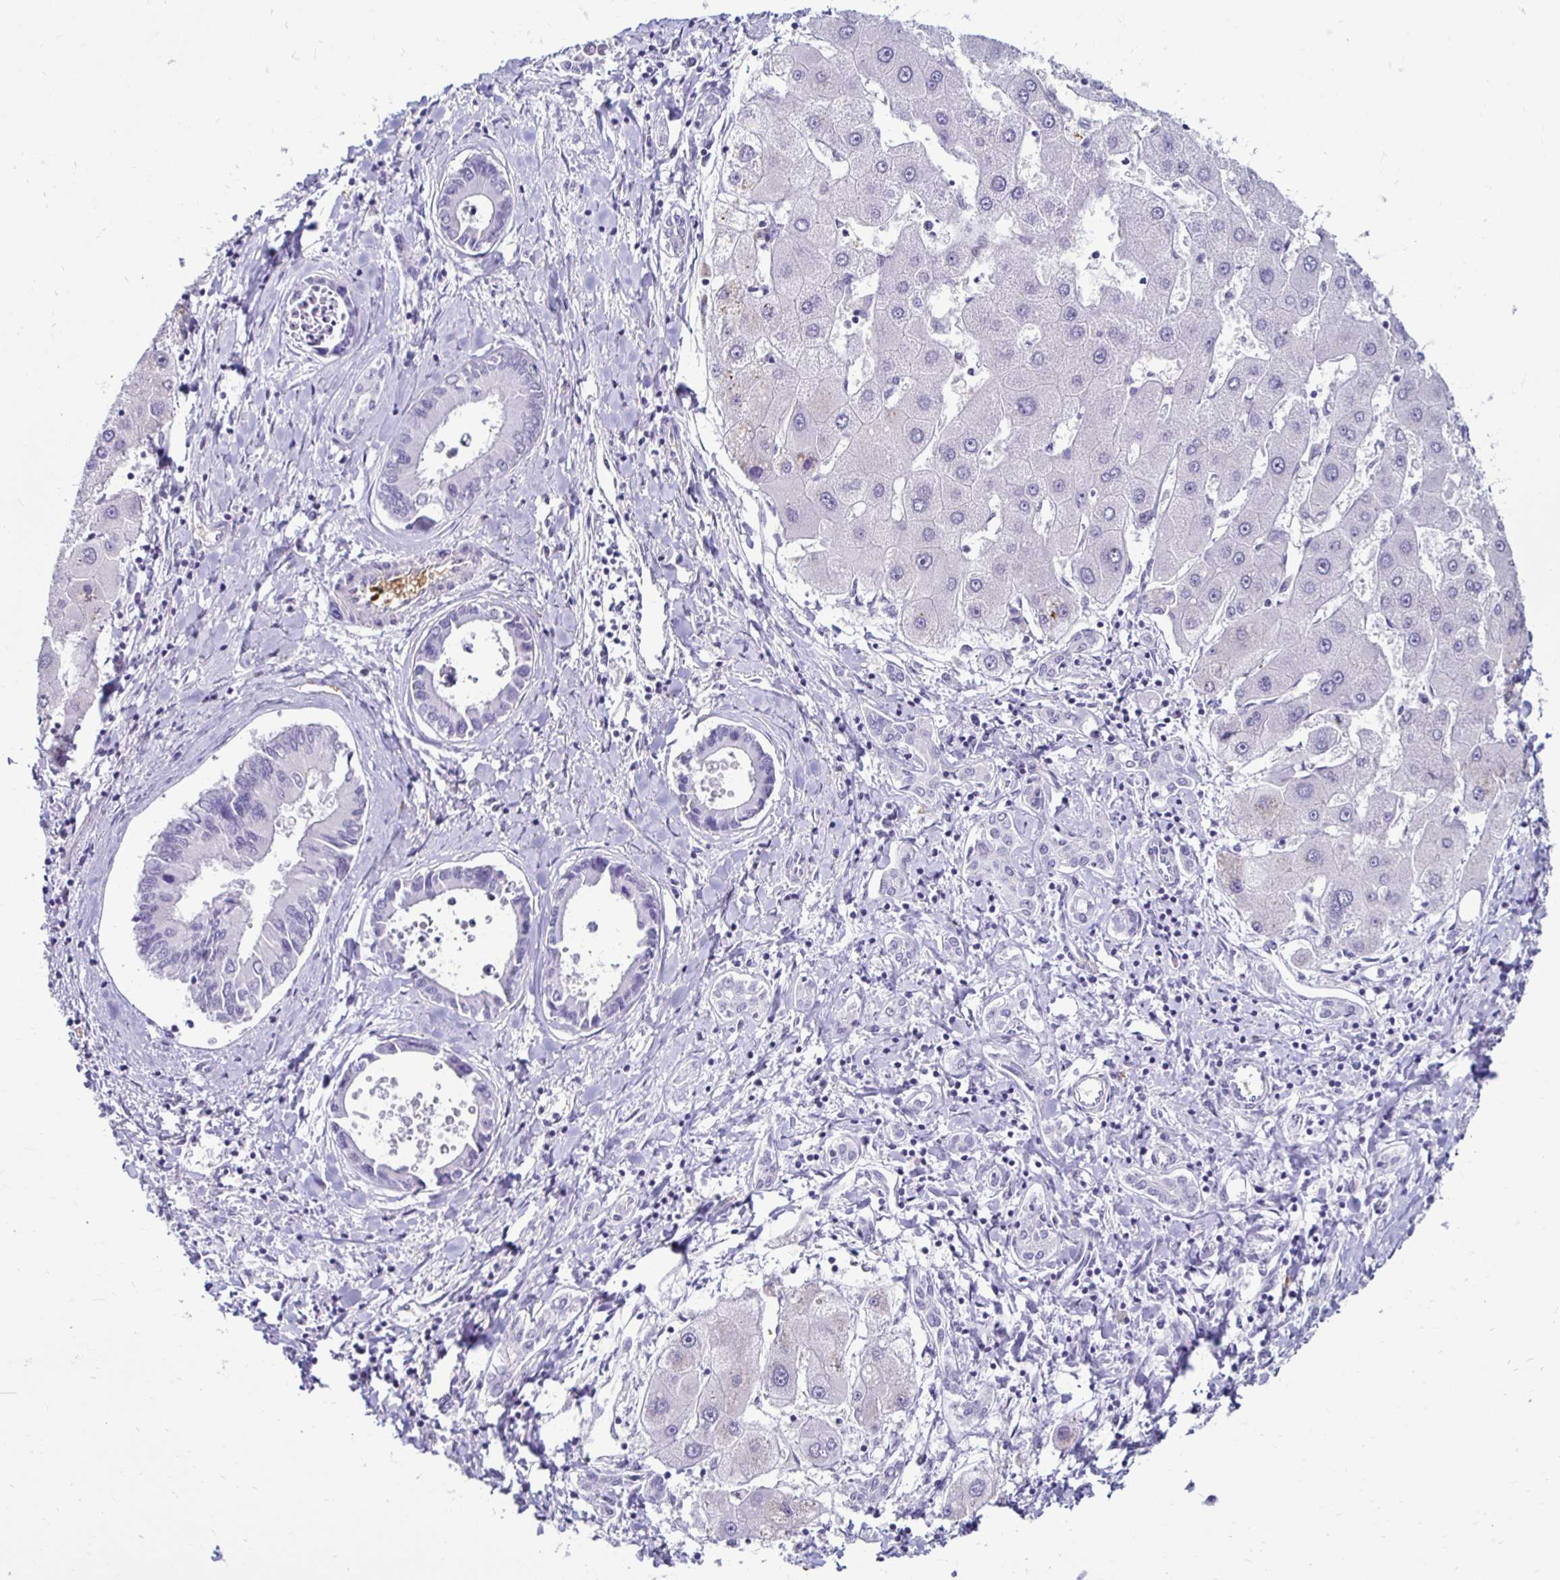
{"staining": {"intensity": "negative", "quantity": "none", "location": "none"}, "tissue": "liver cancer", "cell_type": "Tumor cells", "image_type": "cancer", "snomed": [{"axis": "morphology", "description": "Cholangiocarcinoma"}, {"axis": "topography", "description": "Liver"}], "caption": "Cholangiocarcinoma (liver) stained for a protein using immunohistochemistry (IHC) exhibits no positivity tumor cells.", "gene": "RHBDL3", "patient": {"sex": "male", "age": 66}}